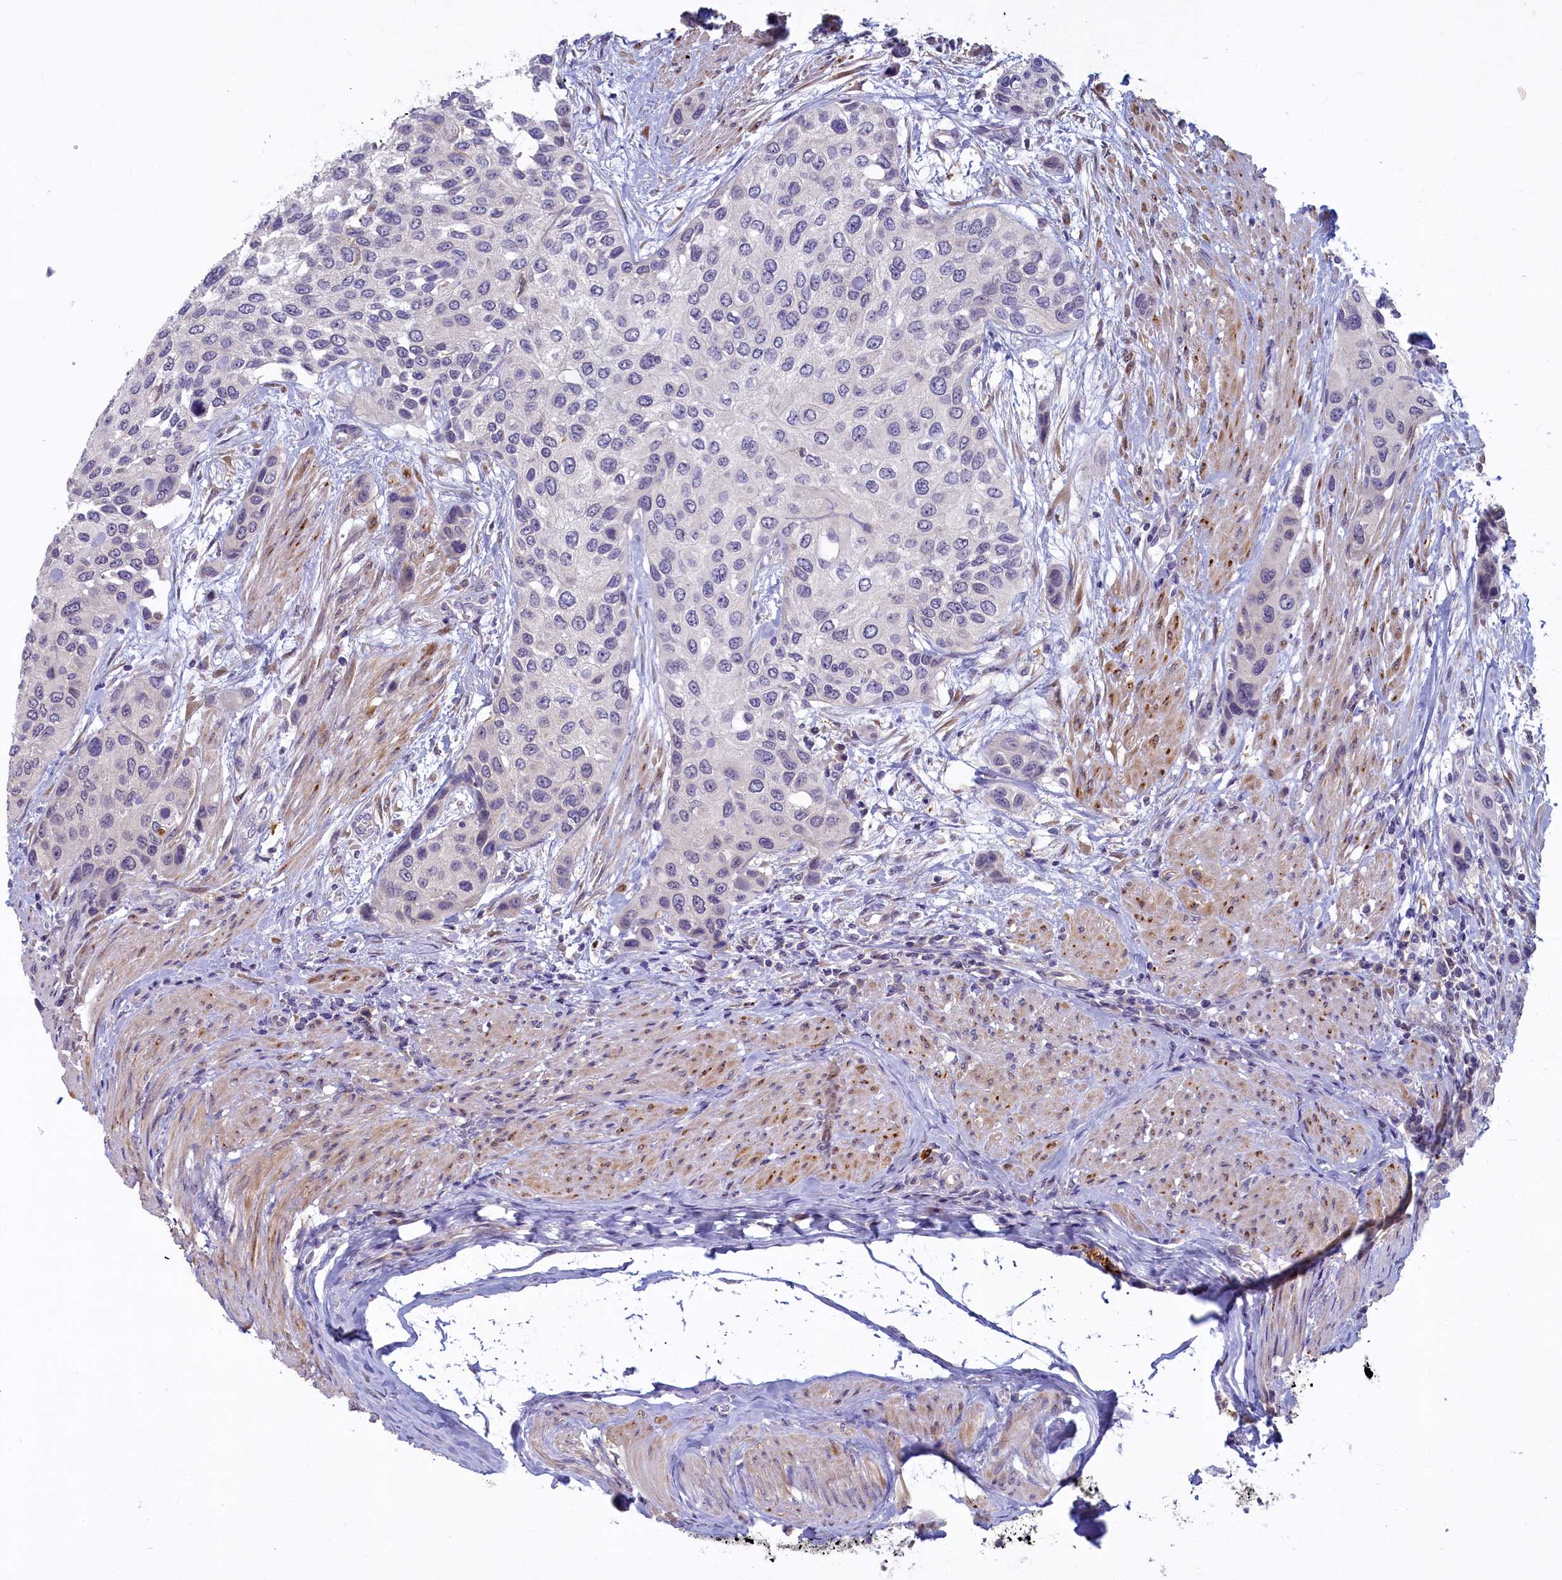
{"staining": {"intensity": "negative", "quantity": "none", "location": "none"}, "tissue": "urothelial cancer", "cell_type": "Tumor cells", "image_type": "cancer", "snomed": [{"axis": "morphology", "description": "Normal tissue, NOS"}, {"axis": "morphology", "description": "Urothelial carcinoma, High grade"}, {"axis": "topography", "description": "Vascular tissue"}, {"axis": "topography", "description": "Urinary bladder"}], "caption": "Histopathology image shows no protein staining in tumor cells of urothelial carcinoma (high-grade) tissue. (DAB (3,3'-diaminobenzidine) immunohistochemistry visualized using brightfield microscopy, high magnification).", "gene": "UCHL3", "patient": {"sex": "female", "age": 56}}